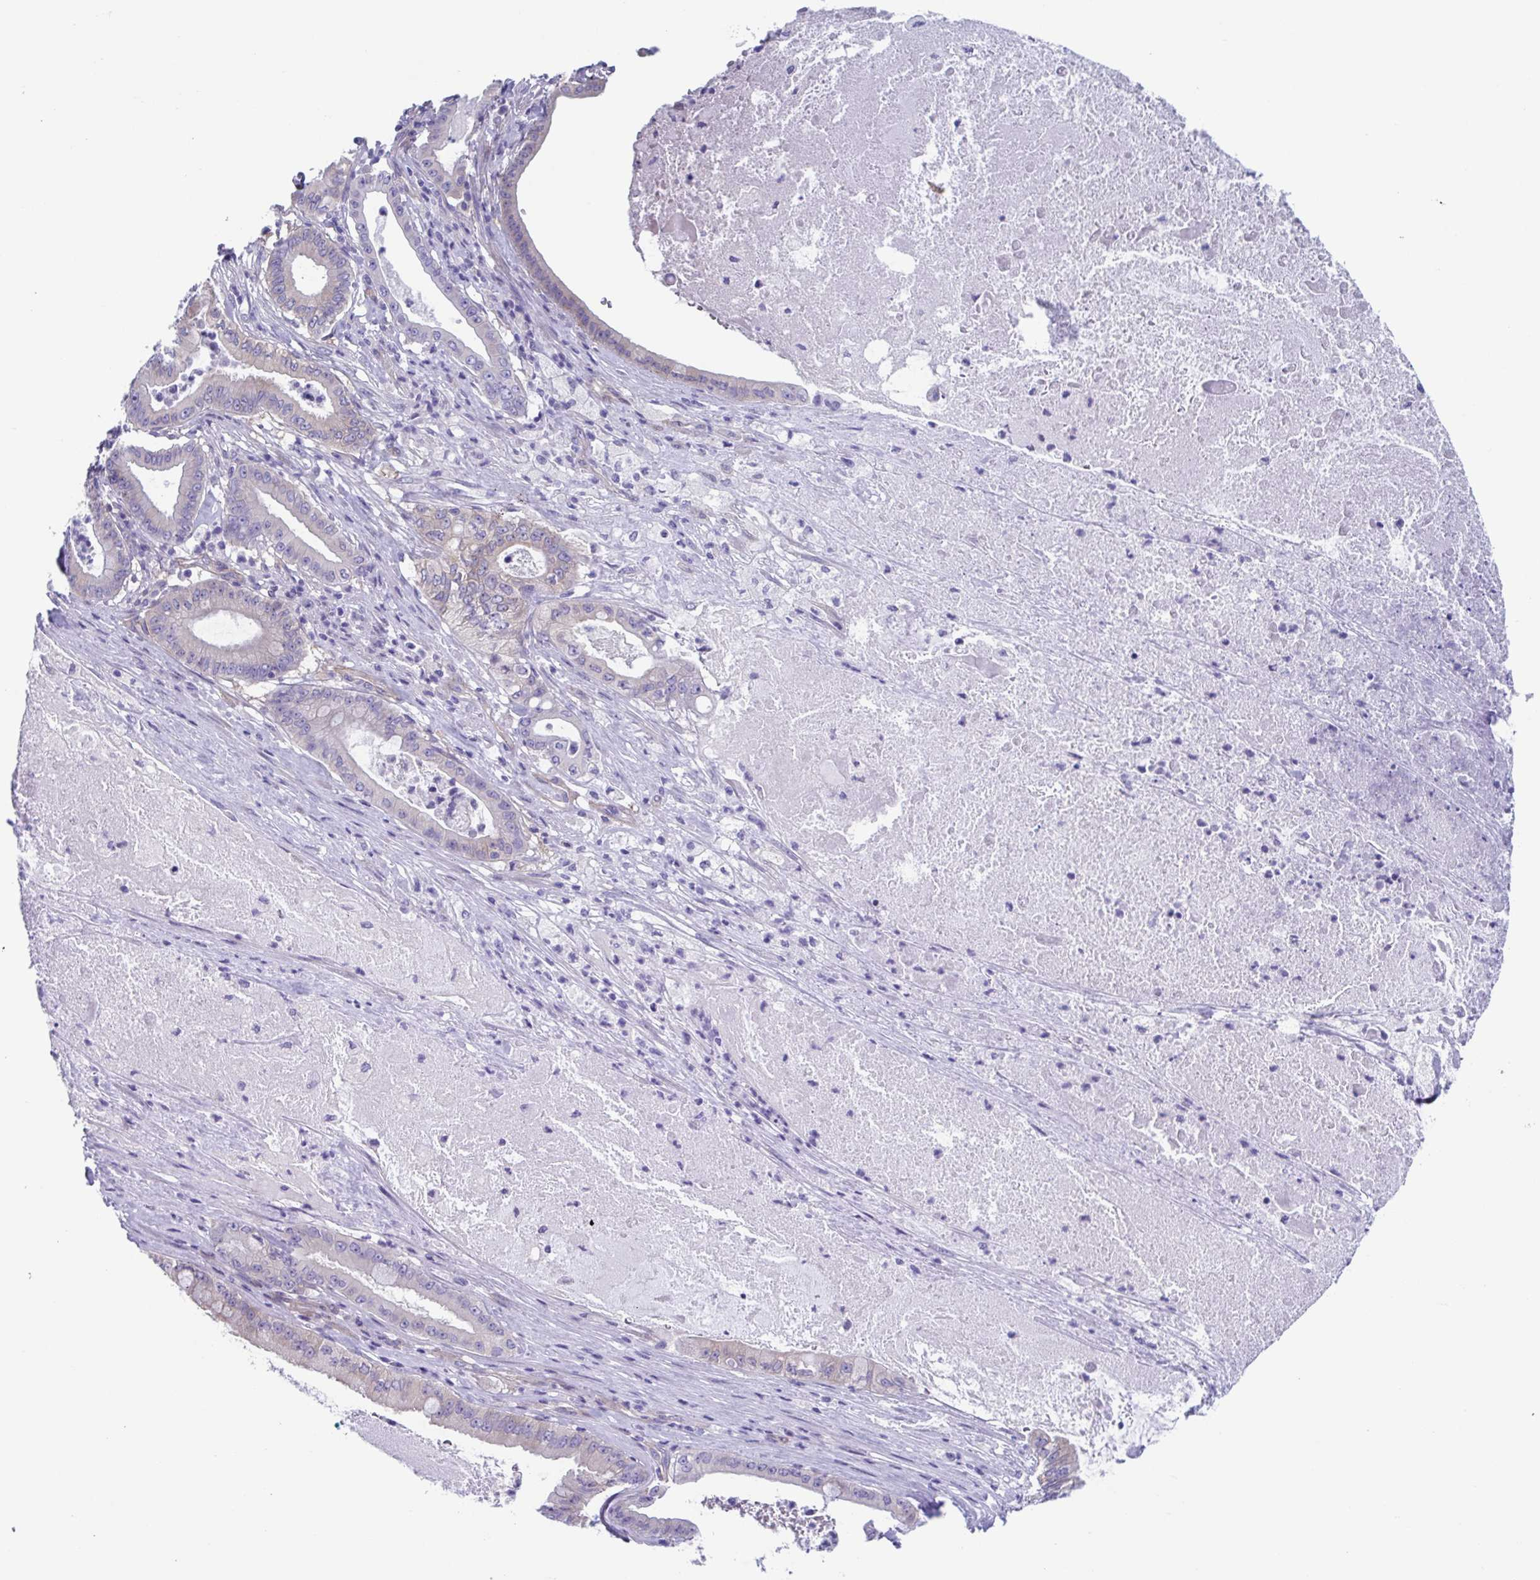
{"staining": {"intensity": "negative", "quantity": "none", "location": "none"}, "tissue": "pancreatic cancer", "cell_type": "Tumor cells", "image_type": "cancer", "snomed": [{"axis": "morphology", "description": "Adenocarcinoma, NOS"}, {"axis": "topography", "description": "Pancreas"}], "caption": "DAB immunohistochemical staining of pancreatic cancer reveals no significant staining in tumor cells.", "gene": "LPIN3", "patient": {"sex": "male", "age": 71}}